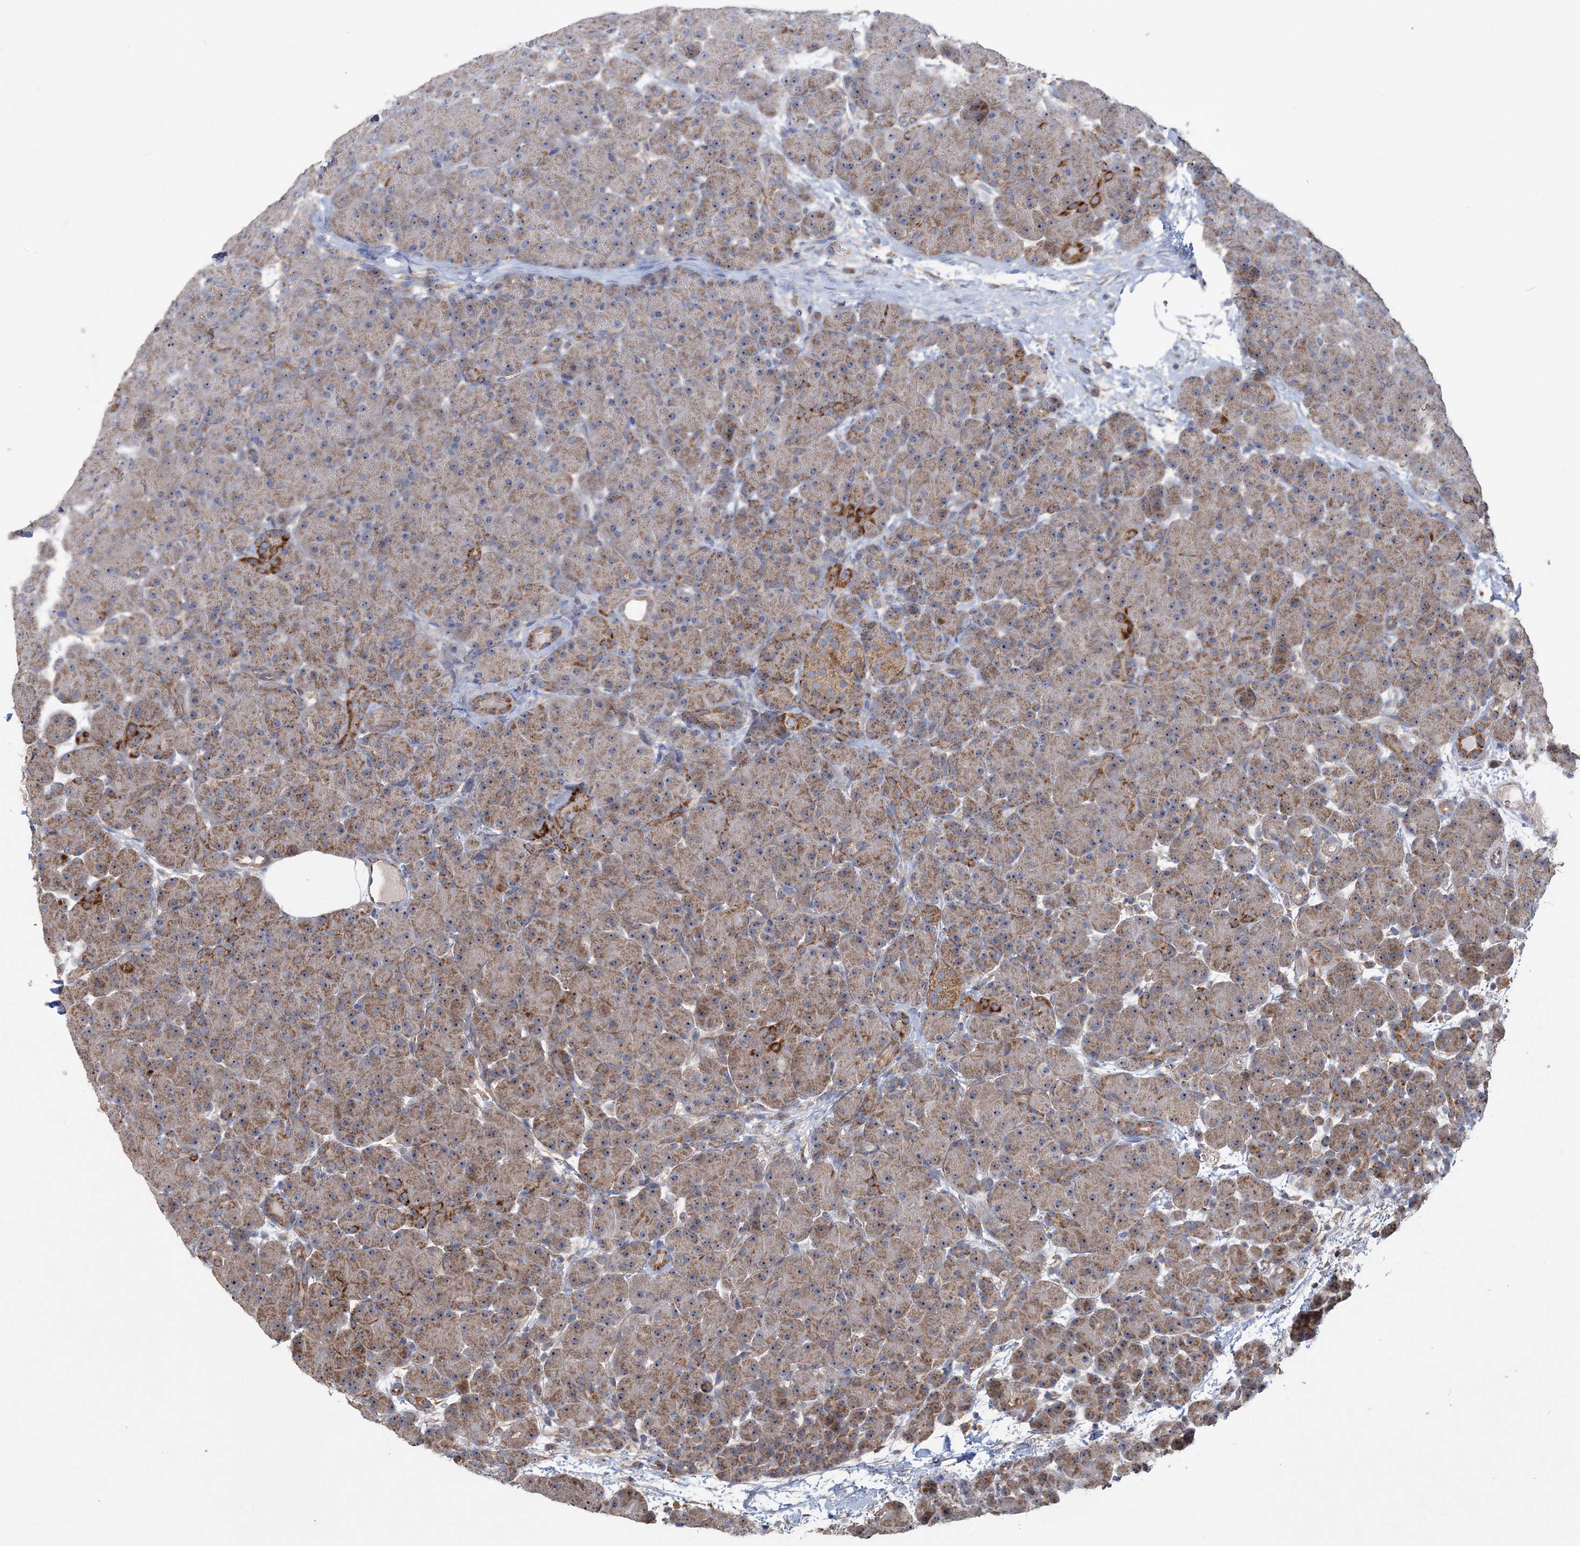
{"staining": {"intensity": "moderate", "quantity": ">75%", "location": "cytoplasmic/membranous,nuclear"}, "tissue": "pancreas", "cell_type": "Exocrine glandular cells", "image_type": "normal", "snomed": [{"axis": "morphology", "description": "Normal tissue, NOS"}, {"axis": "topography", "description": "Pancreas"}], "caption": "Pancreas stained for a protein (brown) demonstrates moderate cytoplasmic/membranous,nuclear positive expression in approximately >75% of exocrine glandular cells.", "gene": "FEZ2", "patient": {"sex": "male", "age": 66}}